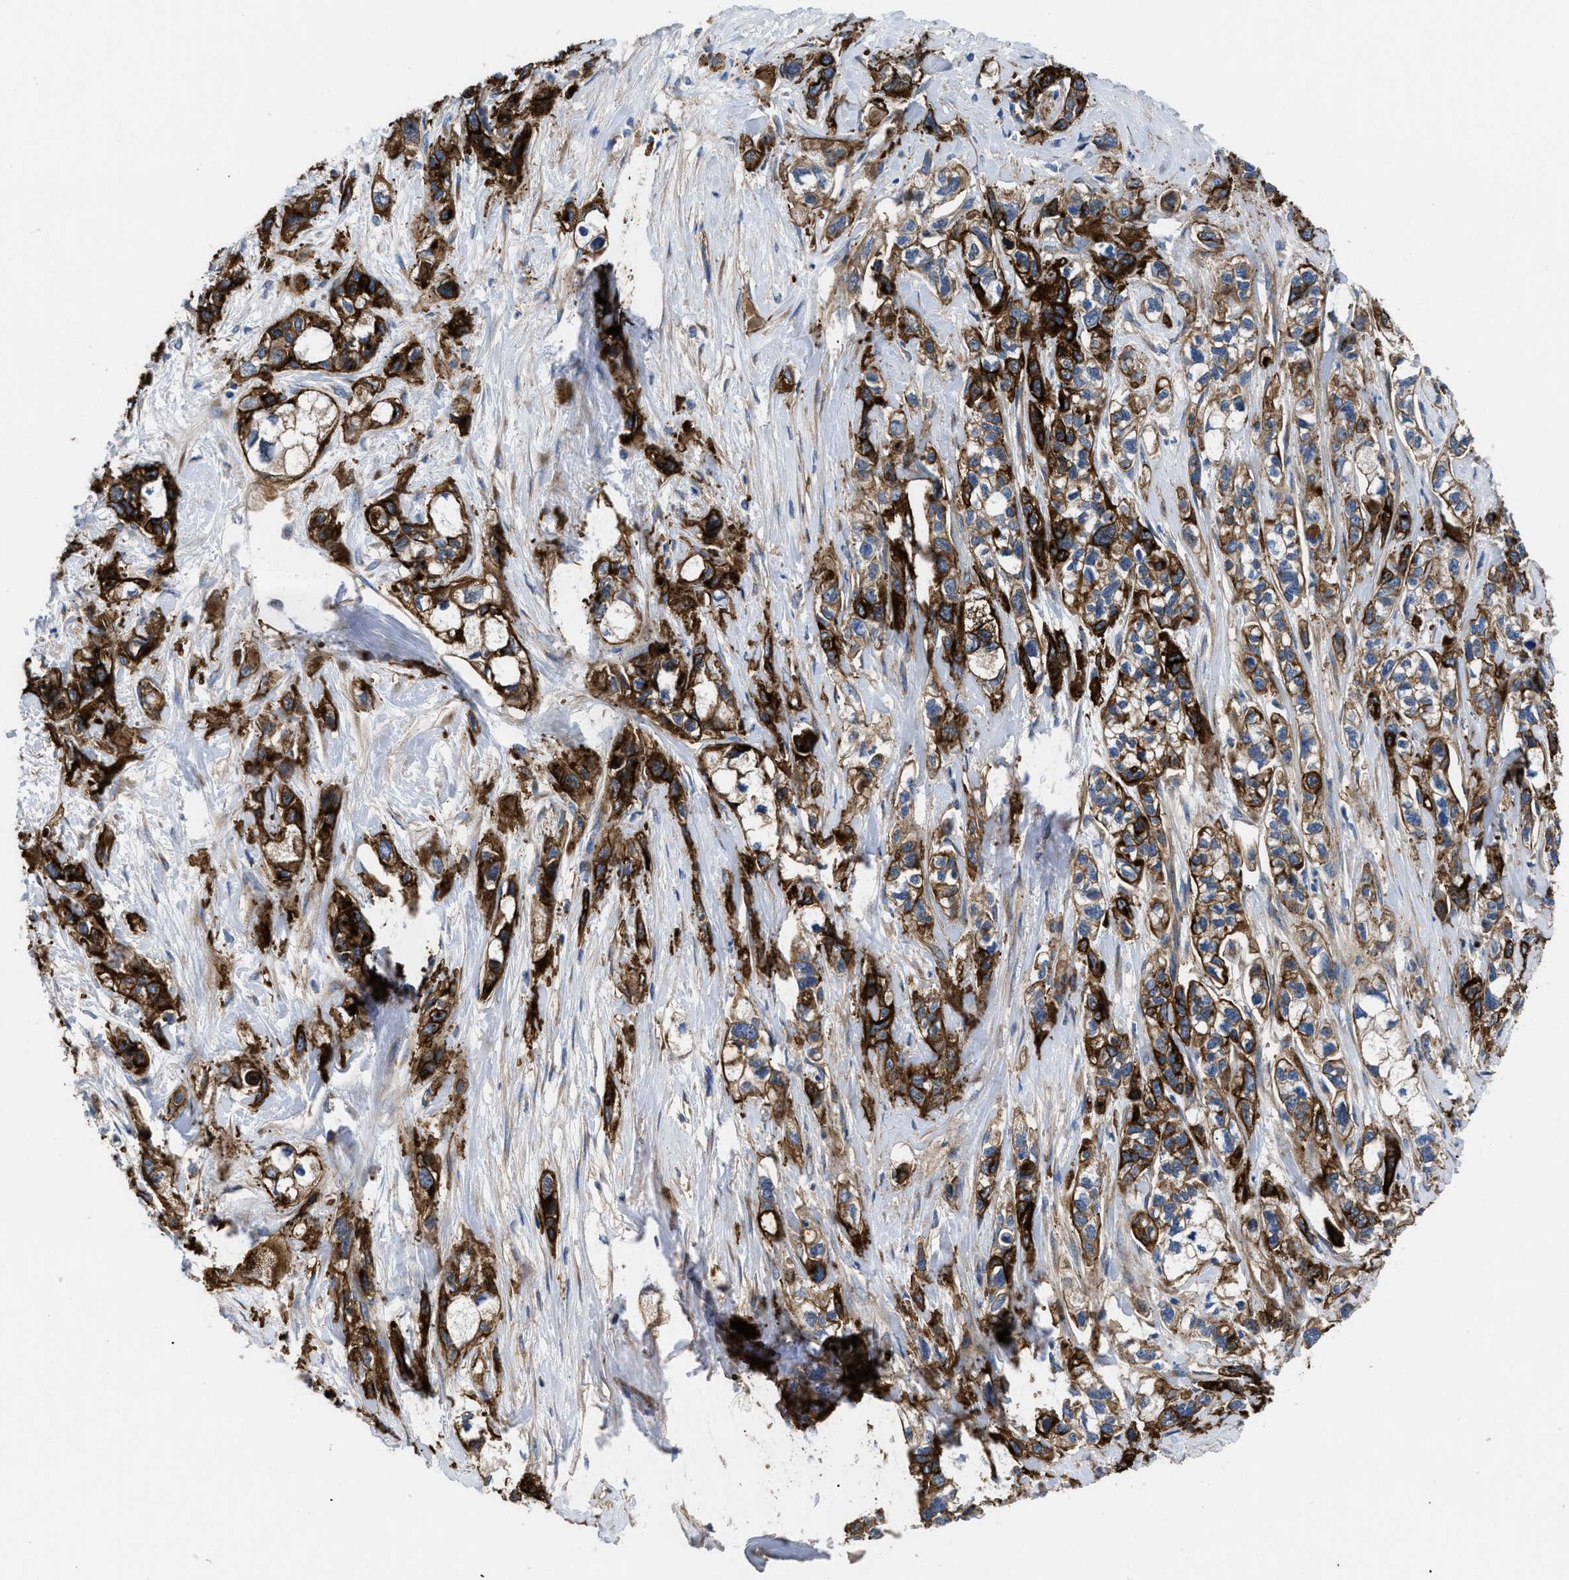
{"staining": {"intensity": "strong", "quantity": ">75%", "location": "cytoplasmic/membranous"}, "tissue": "pancreatic cancer", "cell_type": "Tumor cells", "image_type": "cancer", "snomed": [{"axis": "morphology", "description": "Adenocarcinoma, NOS"}, {"axis": "topography", "description": "Pancreas"}], "caption": "This histopathology image demonstrates immunohistochemistry staining of human pancreatic cancer, with high strong cytoplasmic/membranous staining in about >75% of tumor cells.", "gene": "NT5E", "patient": {"sex": "male", "age": 74}}